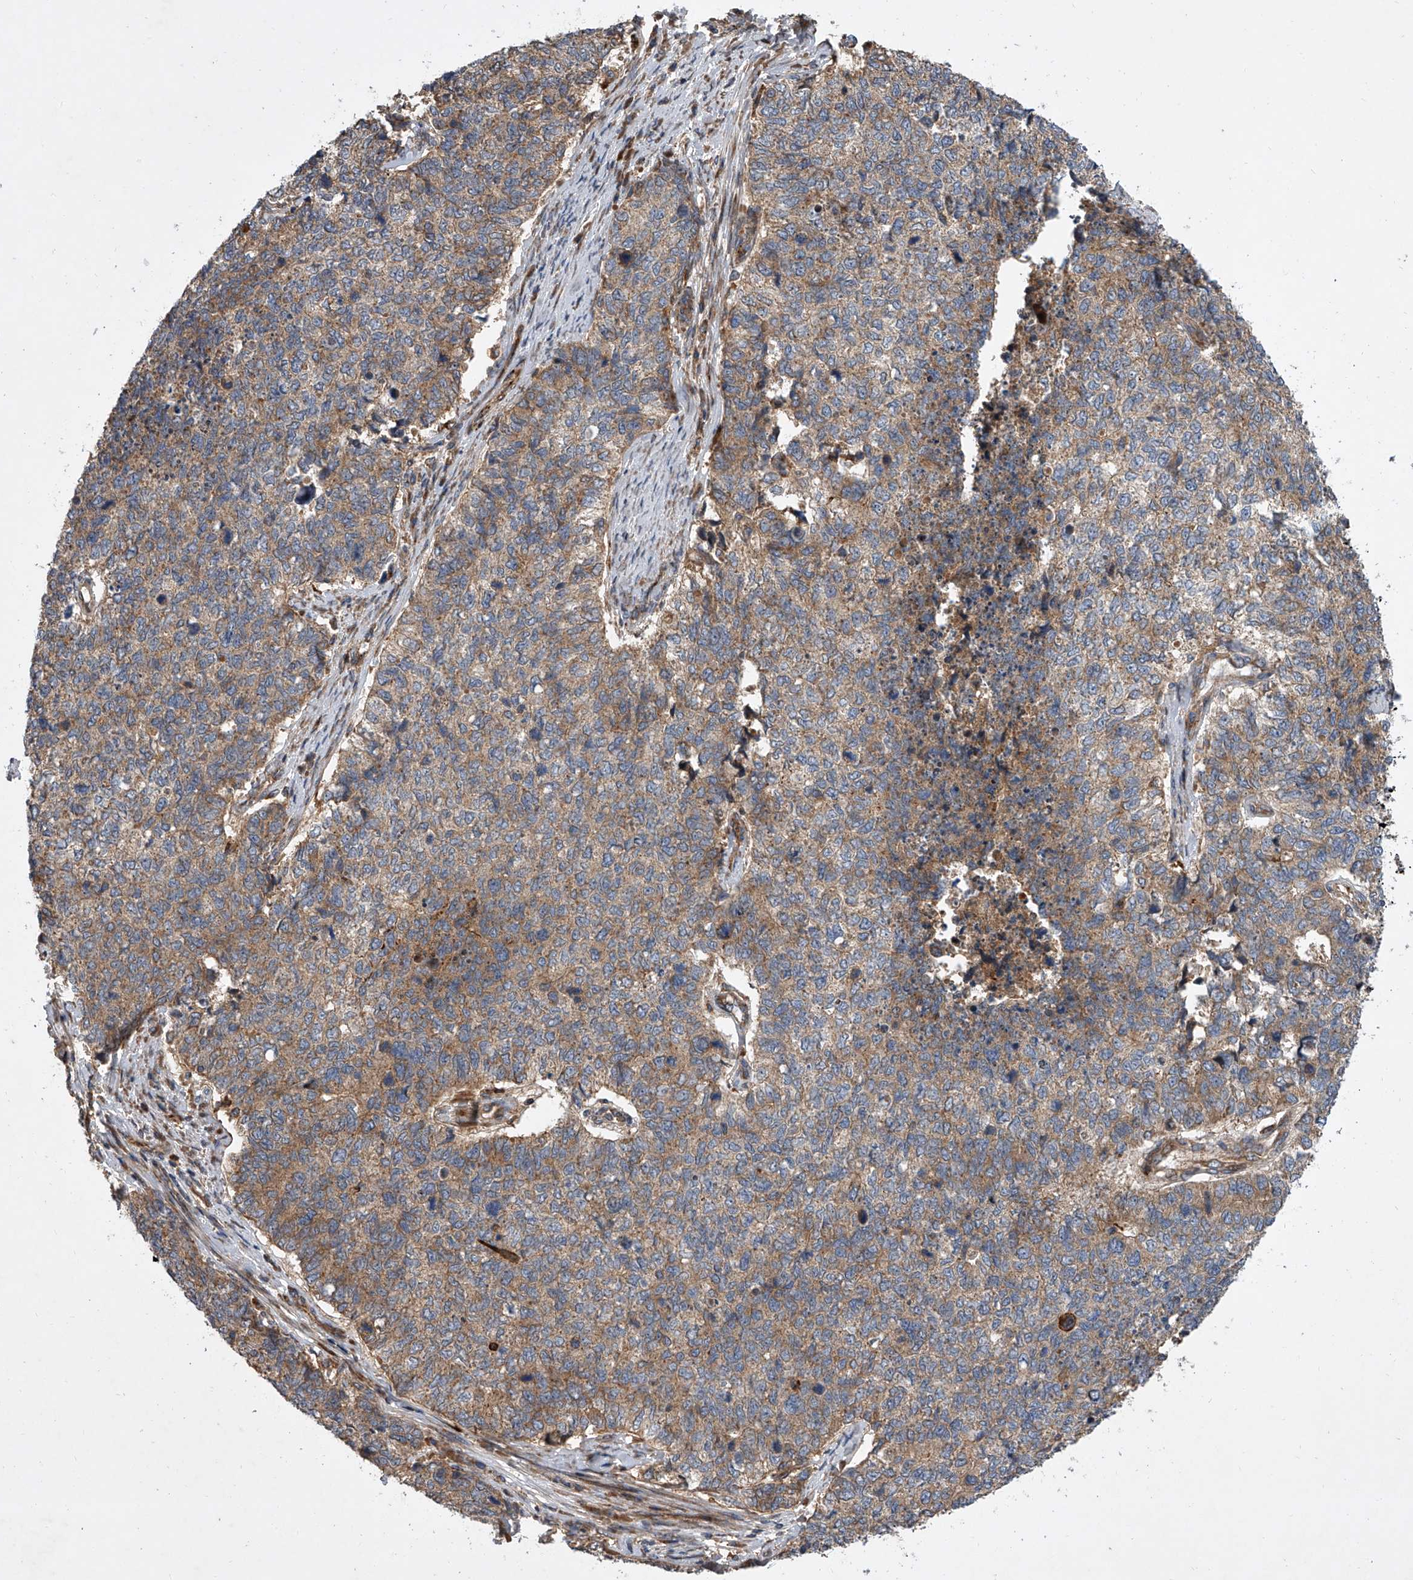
{"staining": {"intensity": "moderate", "quantity": ">75%", "location": "cytoplasmic/membranous"}, "tissue": "cervical cancer", "cell_type": "Tumor cells", "image_type": "cancer", "snomed": [{"axis": "morphology", "description": "Squamous cell carcinoma, NOS"}, {"axis": "topography", "description": "Cervix"}], "caption": "Cervical cancer (squamous cell carcinoma) was stained to show a protein in brown. There is medium levels of moderate cytoplasmic/membranous positivity in about >75% of tumor cells.", "gene": "USP47", "patient": {"sex": "female", "age": 63}}